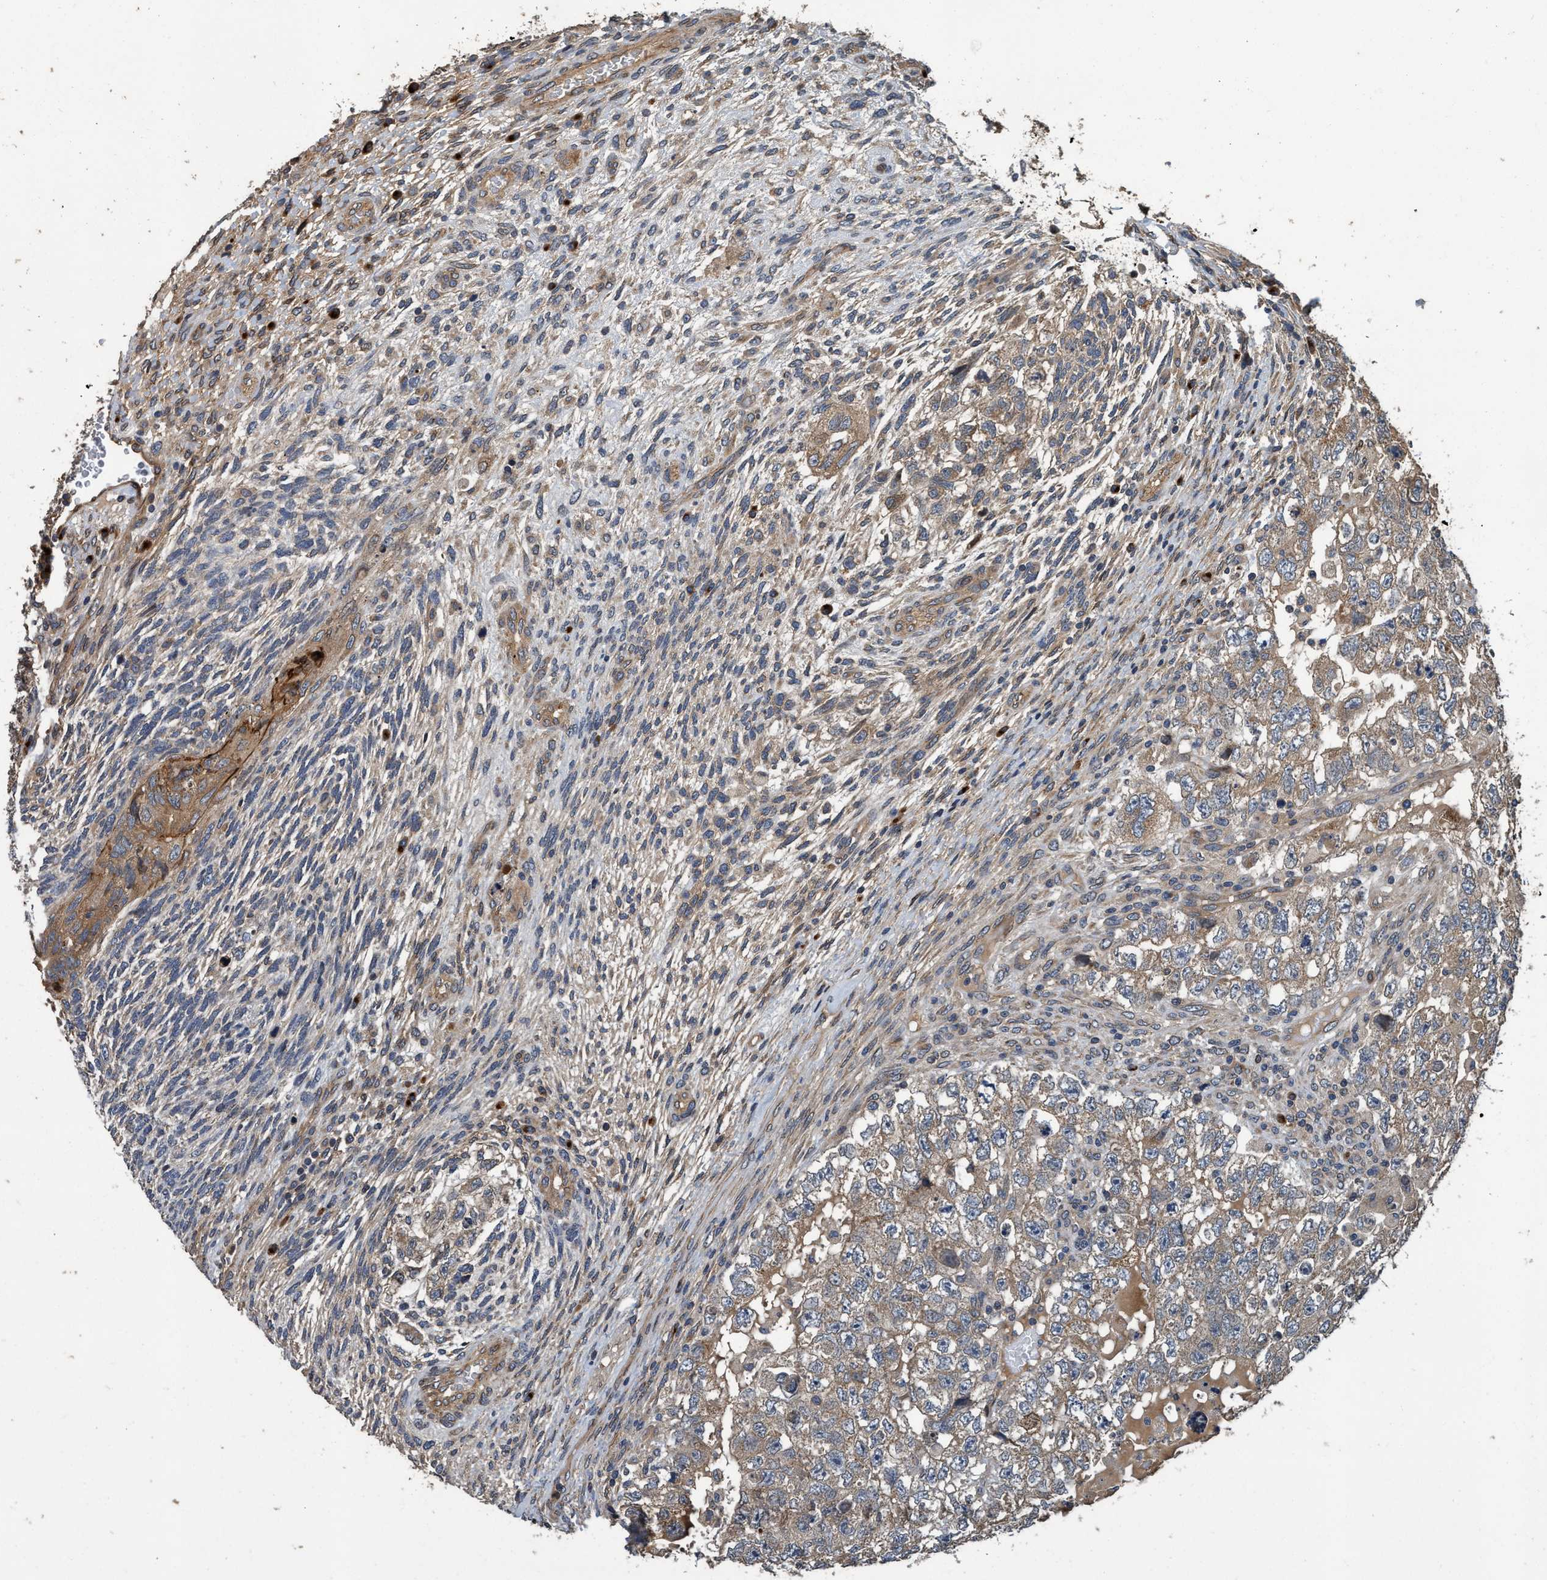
{"staining": {"intensity": "weak", "quantity": ">75%", "location": "cytoplasmic/membranous"}, "tissue": "testis cancer", "cell_type": "Tumor cells", "image_type": "cancer", "snomed": [{"axis": "morphology", "description": "Carcinoma, Embryonal, NOS"}, {"axis": "topography", "description": "Testis"}], "caption": "Testis cancer stained for a protein exhibits weak cytoplasmic/membranous positivity in tumor cells. Using DAB (3,3'-diaminobenzidine) (brown) and hematoxylin (blue) stains, captured at high magnification using brightfield microscopy.", "gene": "MACC1", "patient": {"sex": "male", "age": 36}}